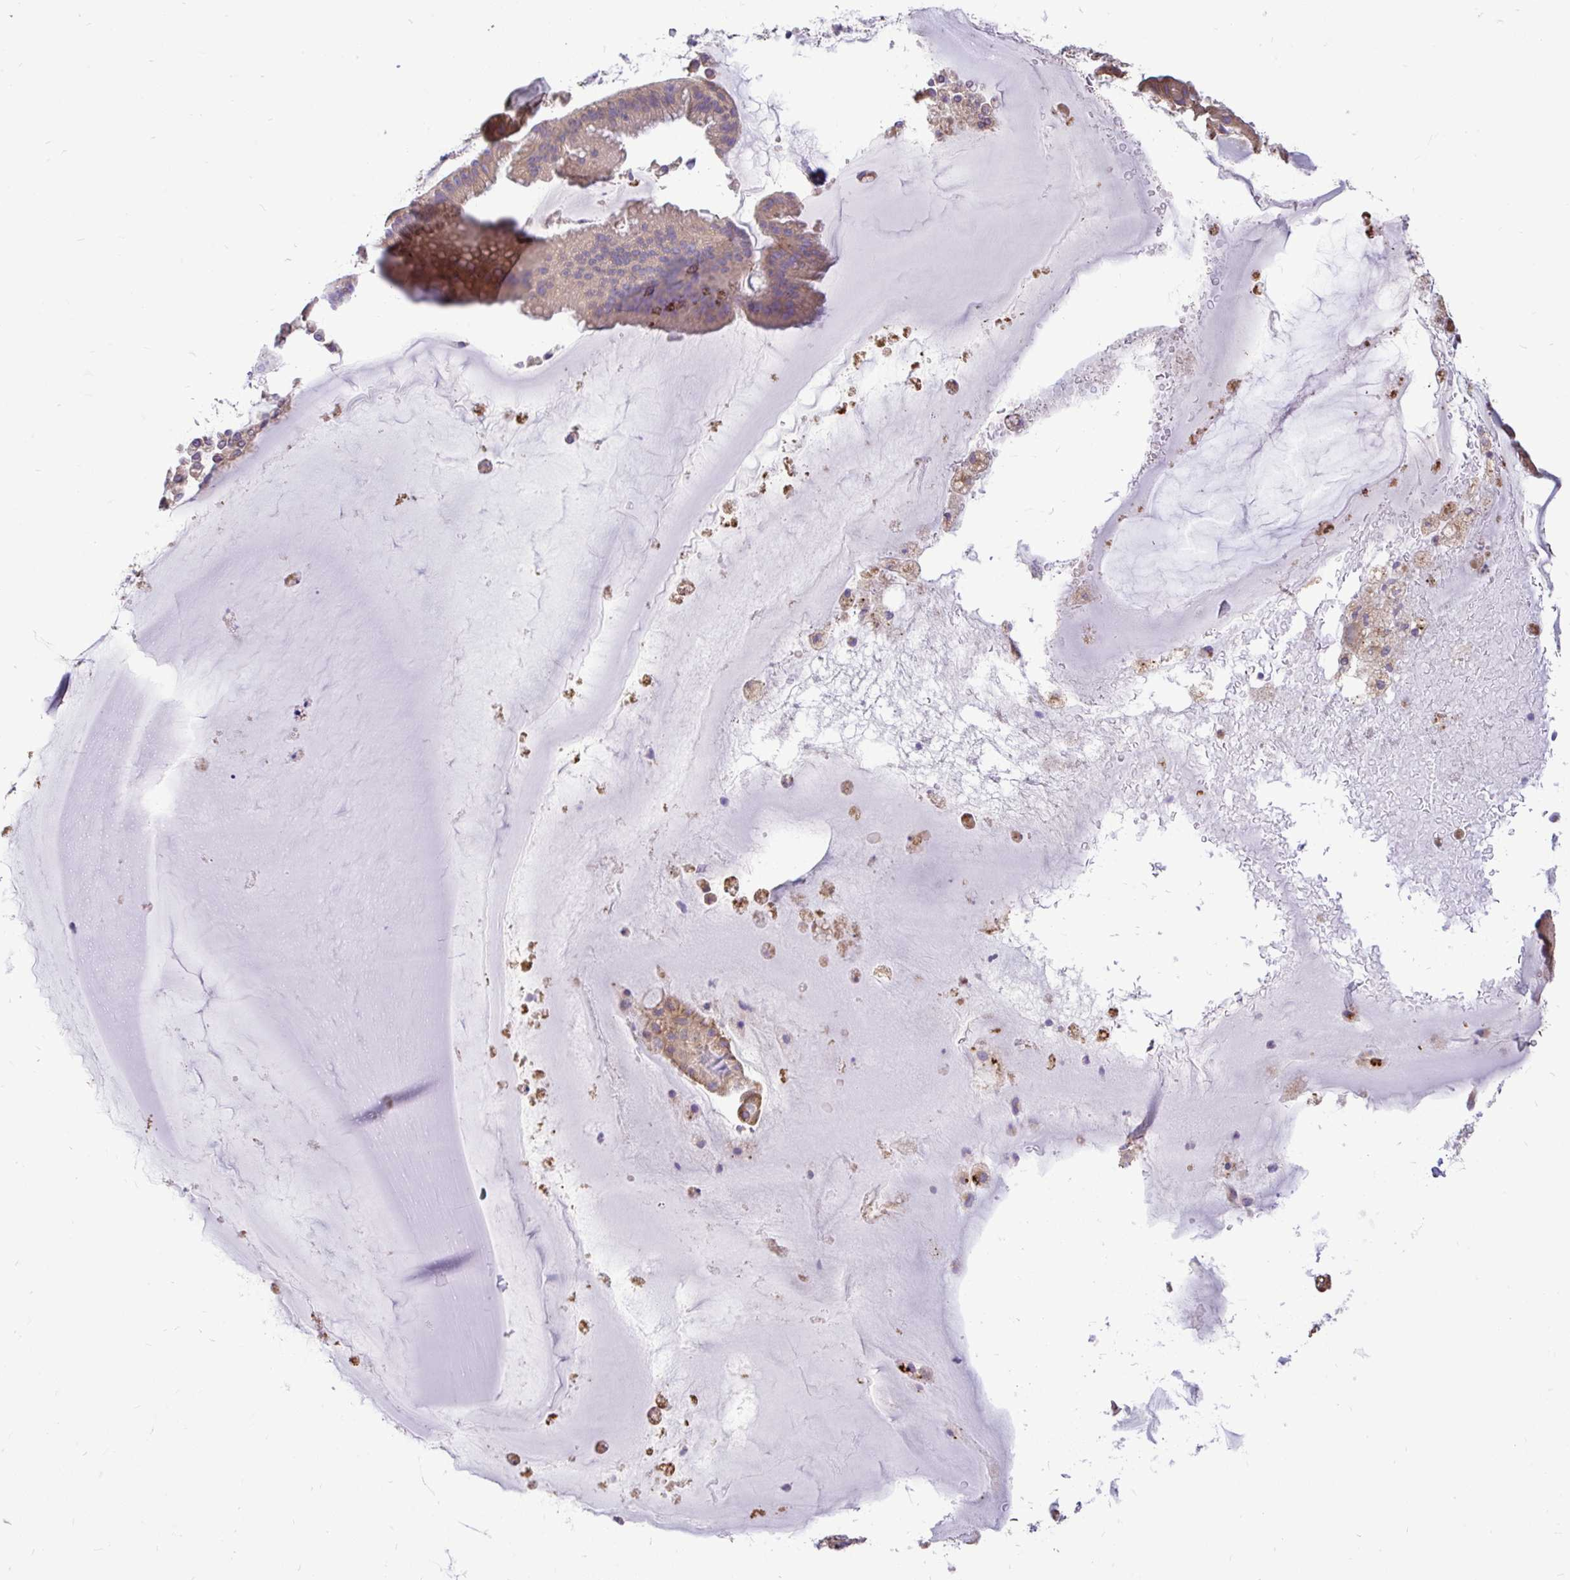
{"staining": {"intensity": "weak", "quantity": ">75%", "location": "cytoplasmic/membranous"}, "tissue": "ovarian cancer", "cell_type": "Tumor cells", "image_type": "cancer", "snomed": [{"axis": "morphology", "description": "Cystadenocarcinoma, mucinous, NOS"}, {"axis": "topography", "description": "Ovary"}], "caption": "IHC of human ovarian mucinous cystadenocarcinoma reveals low levels of weak cytoplasmic/membranous positivity in approximately >75% of tumor cells.", "gene": "PTPRK", "patient": {"sex": "female", "age": 61}}